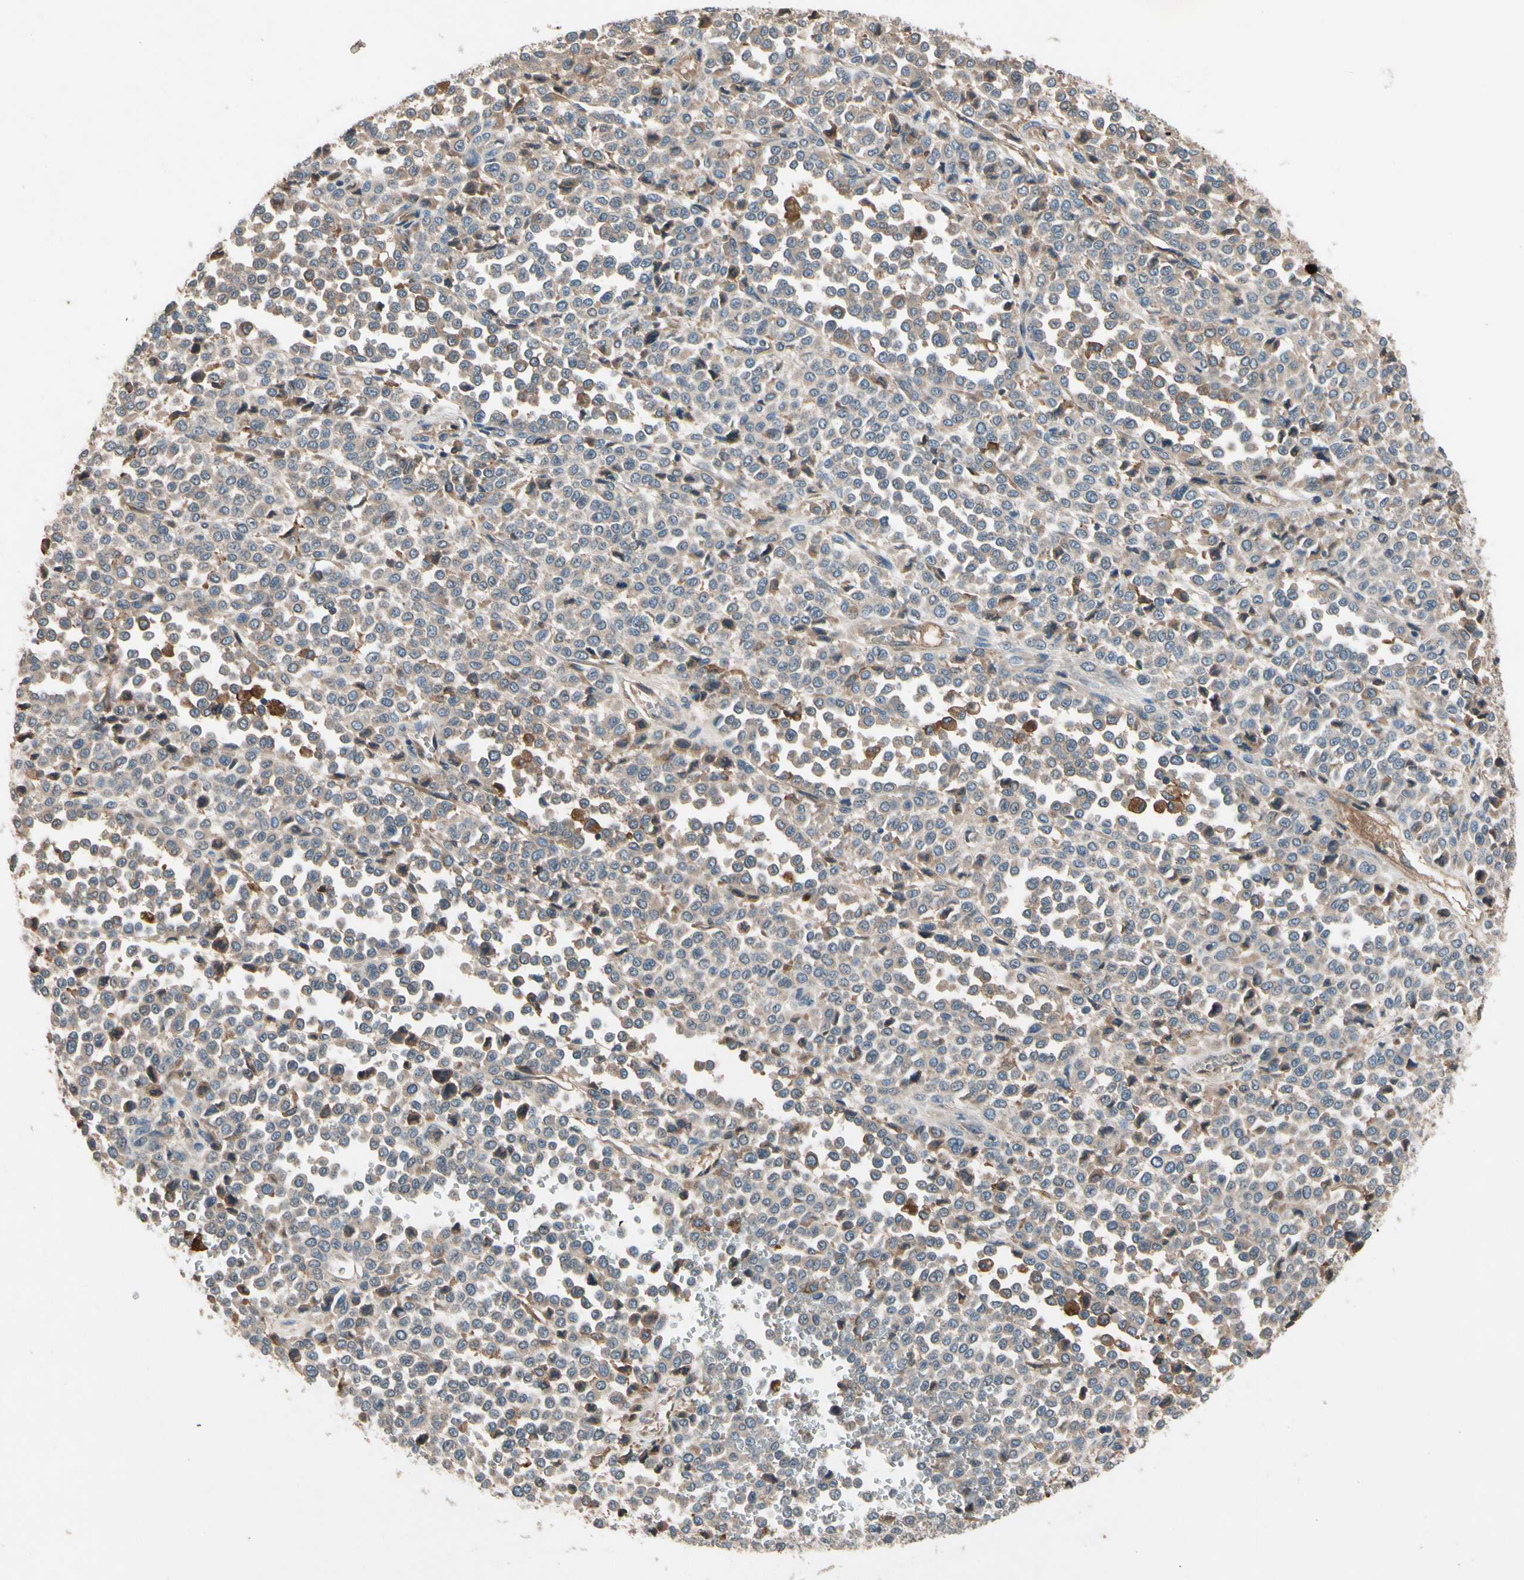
{"staining": {"intensity": "weak", "quantity": ">75%", "location": "cytoplasmic/membranous"}, "tissue": "melanoma", "cell_type": "Tumor cells", "image_type": "cancer", "snomed": [{"axis": "morphology", "description": "Malignant melanoma, Metastatic site"}, {"axis": "topography", "description": "Pancreas"}], "caption": "Melanoma tissue displays weak cytoplasmic/membranous staining in about >75% of tumor cells, visualized by immunohistochemistry. The protein of interest is shown in brown color, while the nuclei are stained blue.", "gene": "IL1RL1", "patient": {"sex": "female", "age": 30}}